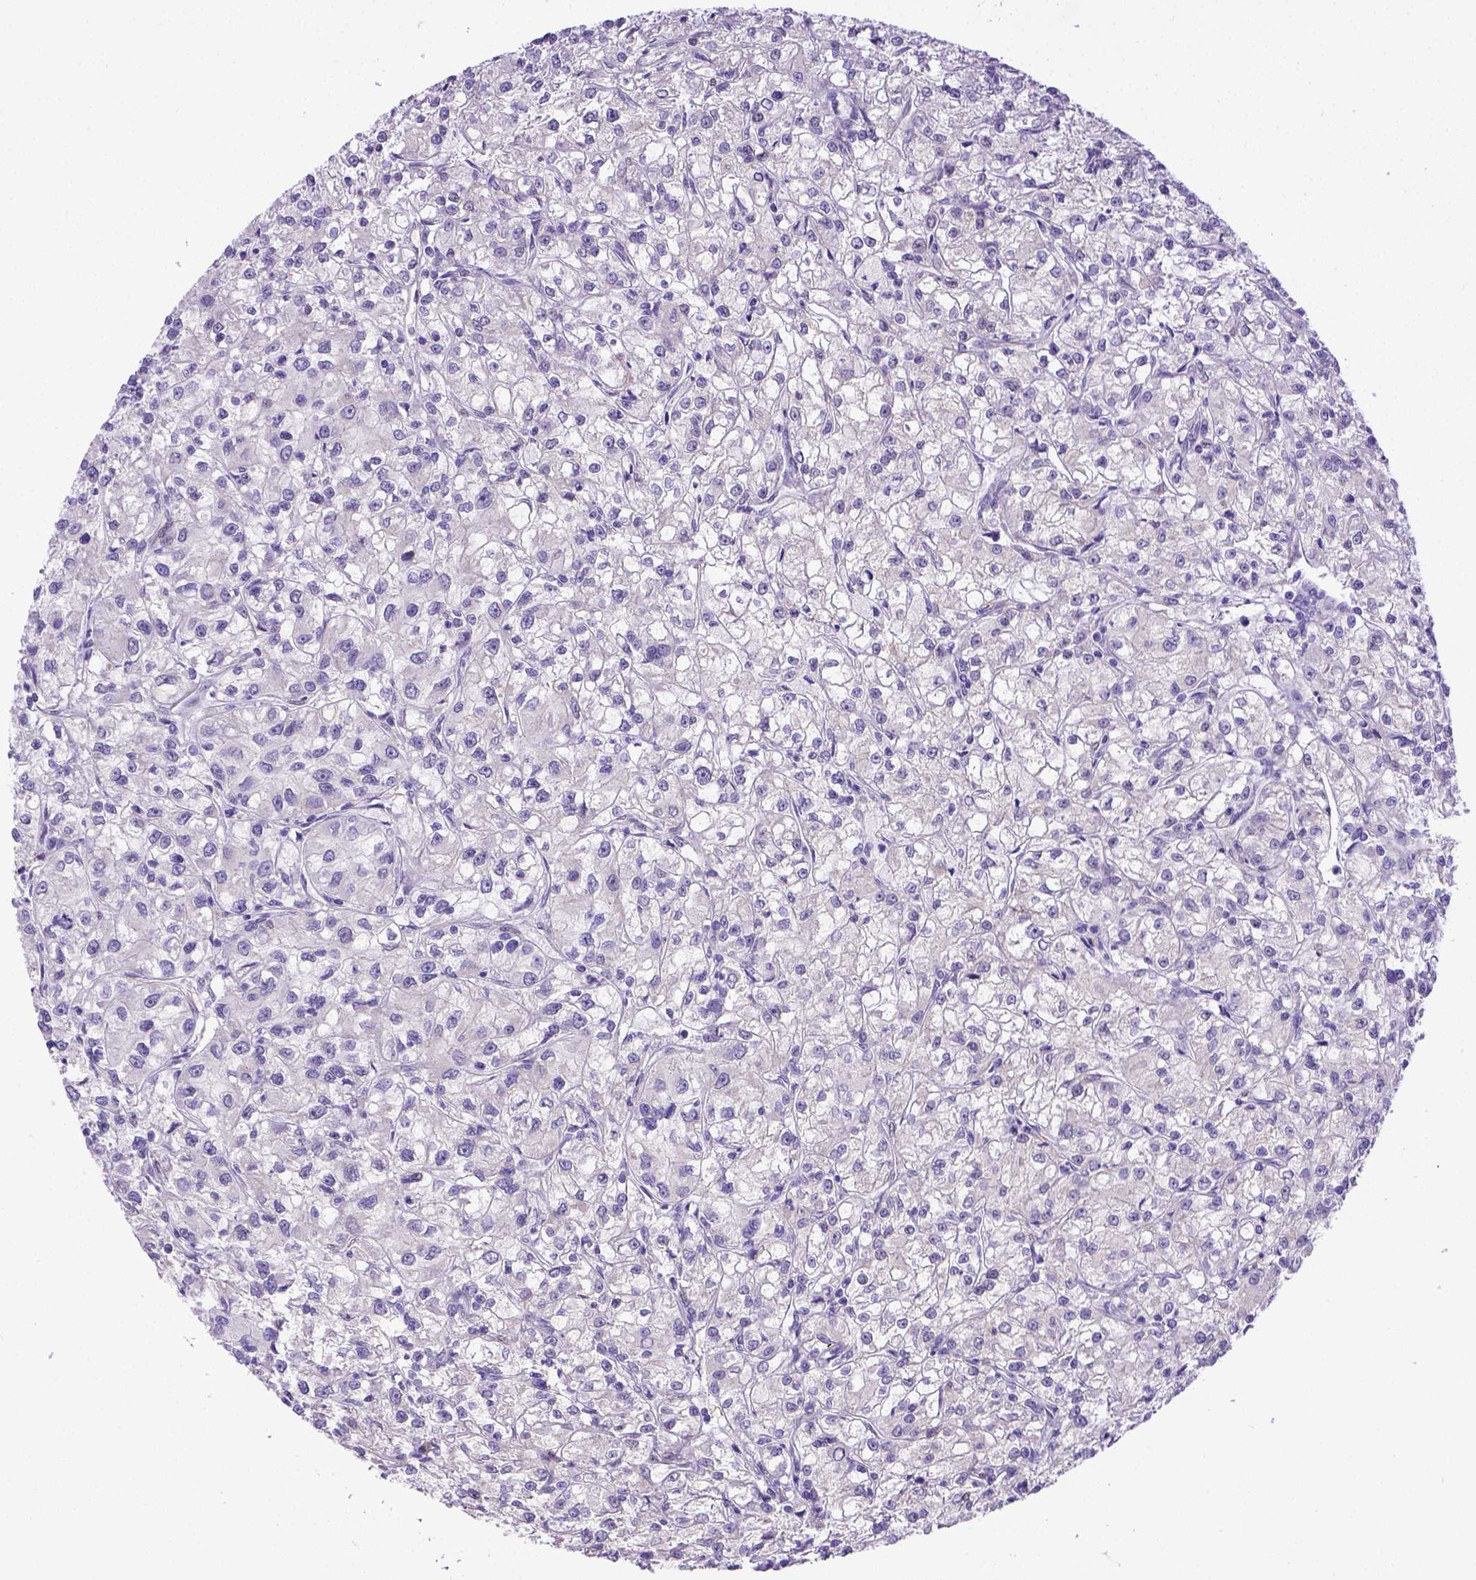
{"staining": {"intensity": "negative", "quantity": "none", "location": "none"}, "tissue": "renal cancer", "cell_type": "Tumor cells", "image_type": "cancer", "snomed": [{"axis": "morphology", "description": "Adenocarcinoma, NOS"}, {"axis": "topography", "description": "Kidney"}], "caption": "DAB immunohistochemical staining of human renal cancer displays no significant staining in tumor cells.", "gene": "BTN1A1", "patient": {"sex": "female", "age": 59}}